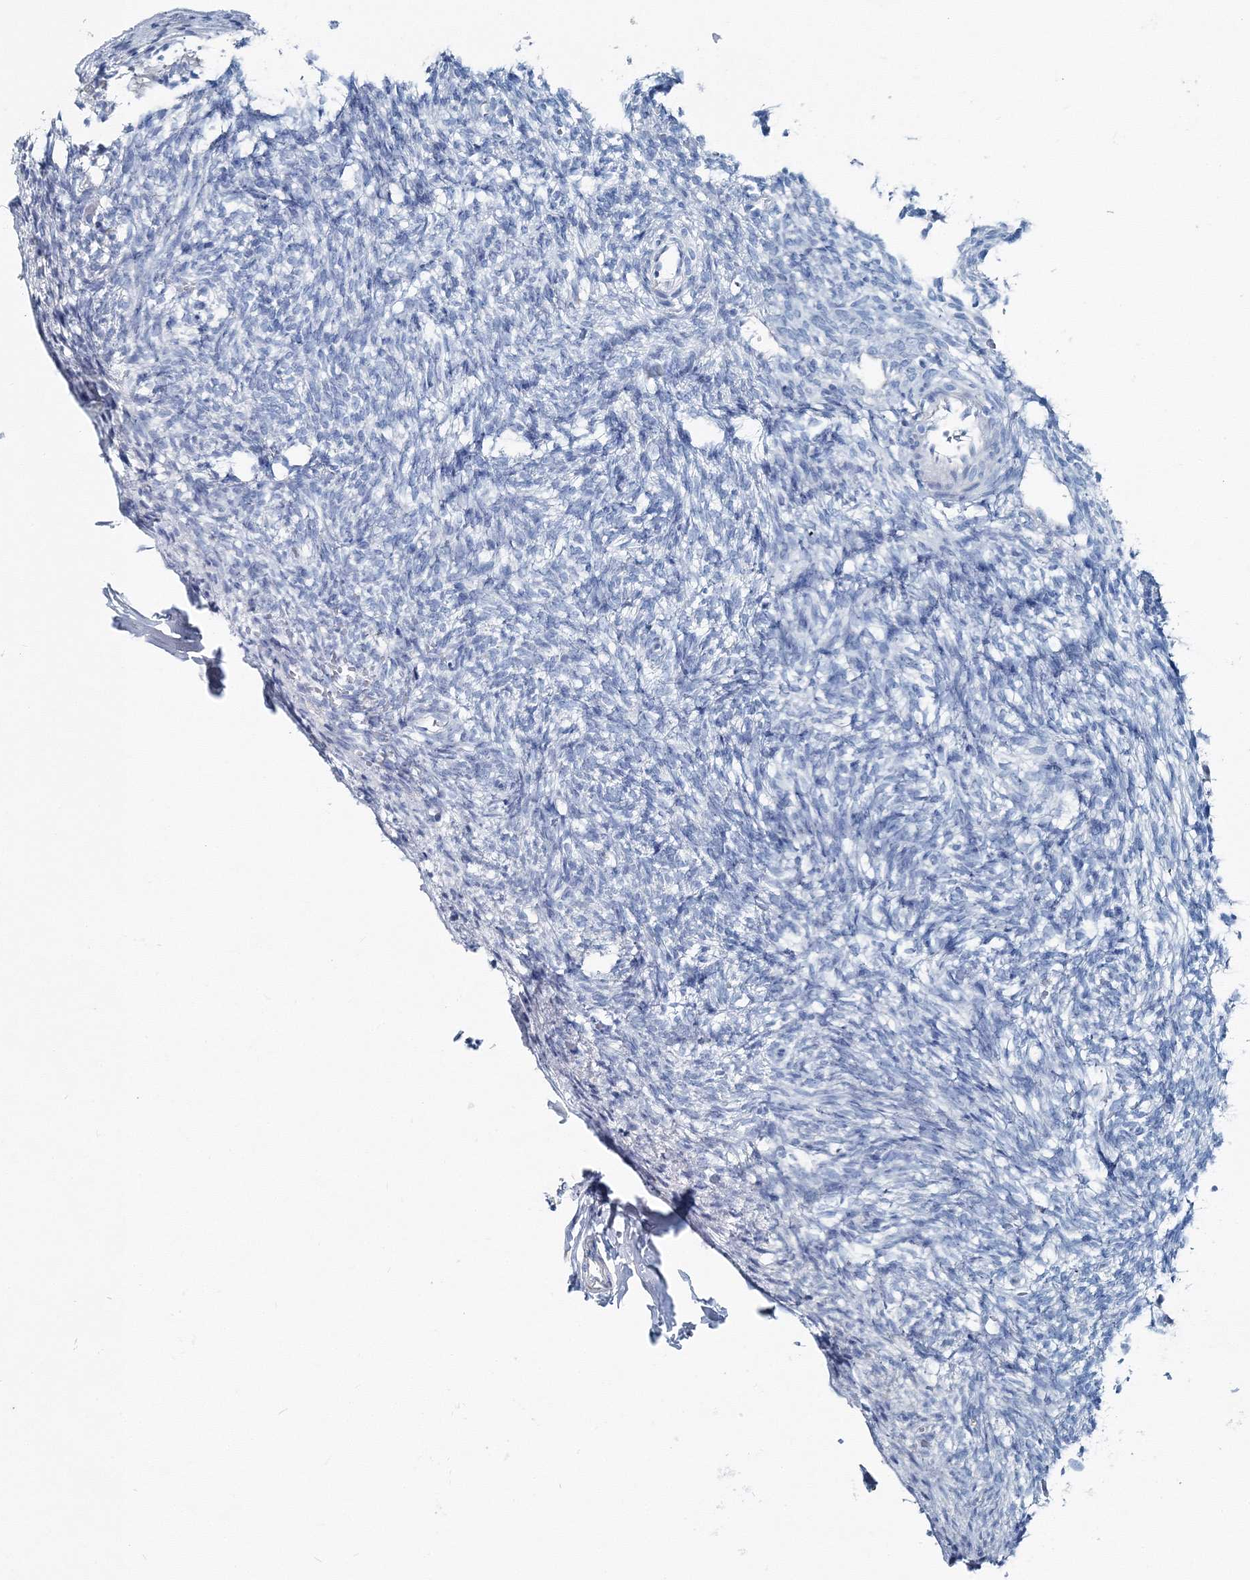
{"staining": {"intensity": "negative", "quantity": "none", "location": "none"}, "tissue": "ovary", "cell_type": "Ovarian stroma cells", "image_type": "normal", "snomed": [{"axis": "morphology", "description": "Normal tissue, NOS"}, {"axis": "topography", "description": "Ovary"}], "caption": "Protein analysis of benign ovary reveals no significant positivity in ovarian stroma cells.", "gene": "GABARAPL2", "patient": {"sex": "female", "age": 34}}